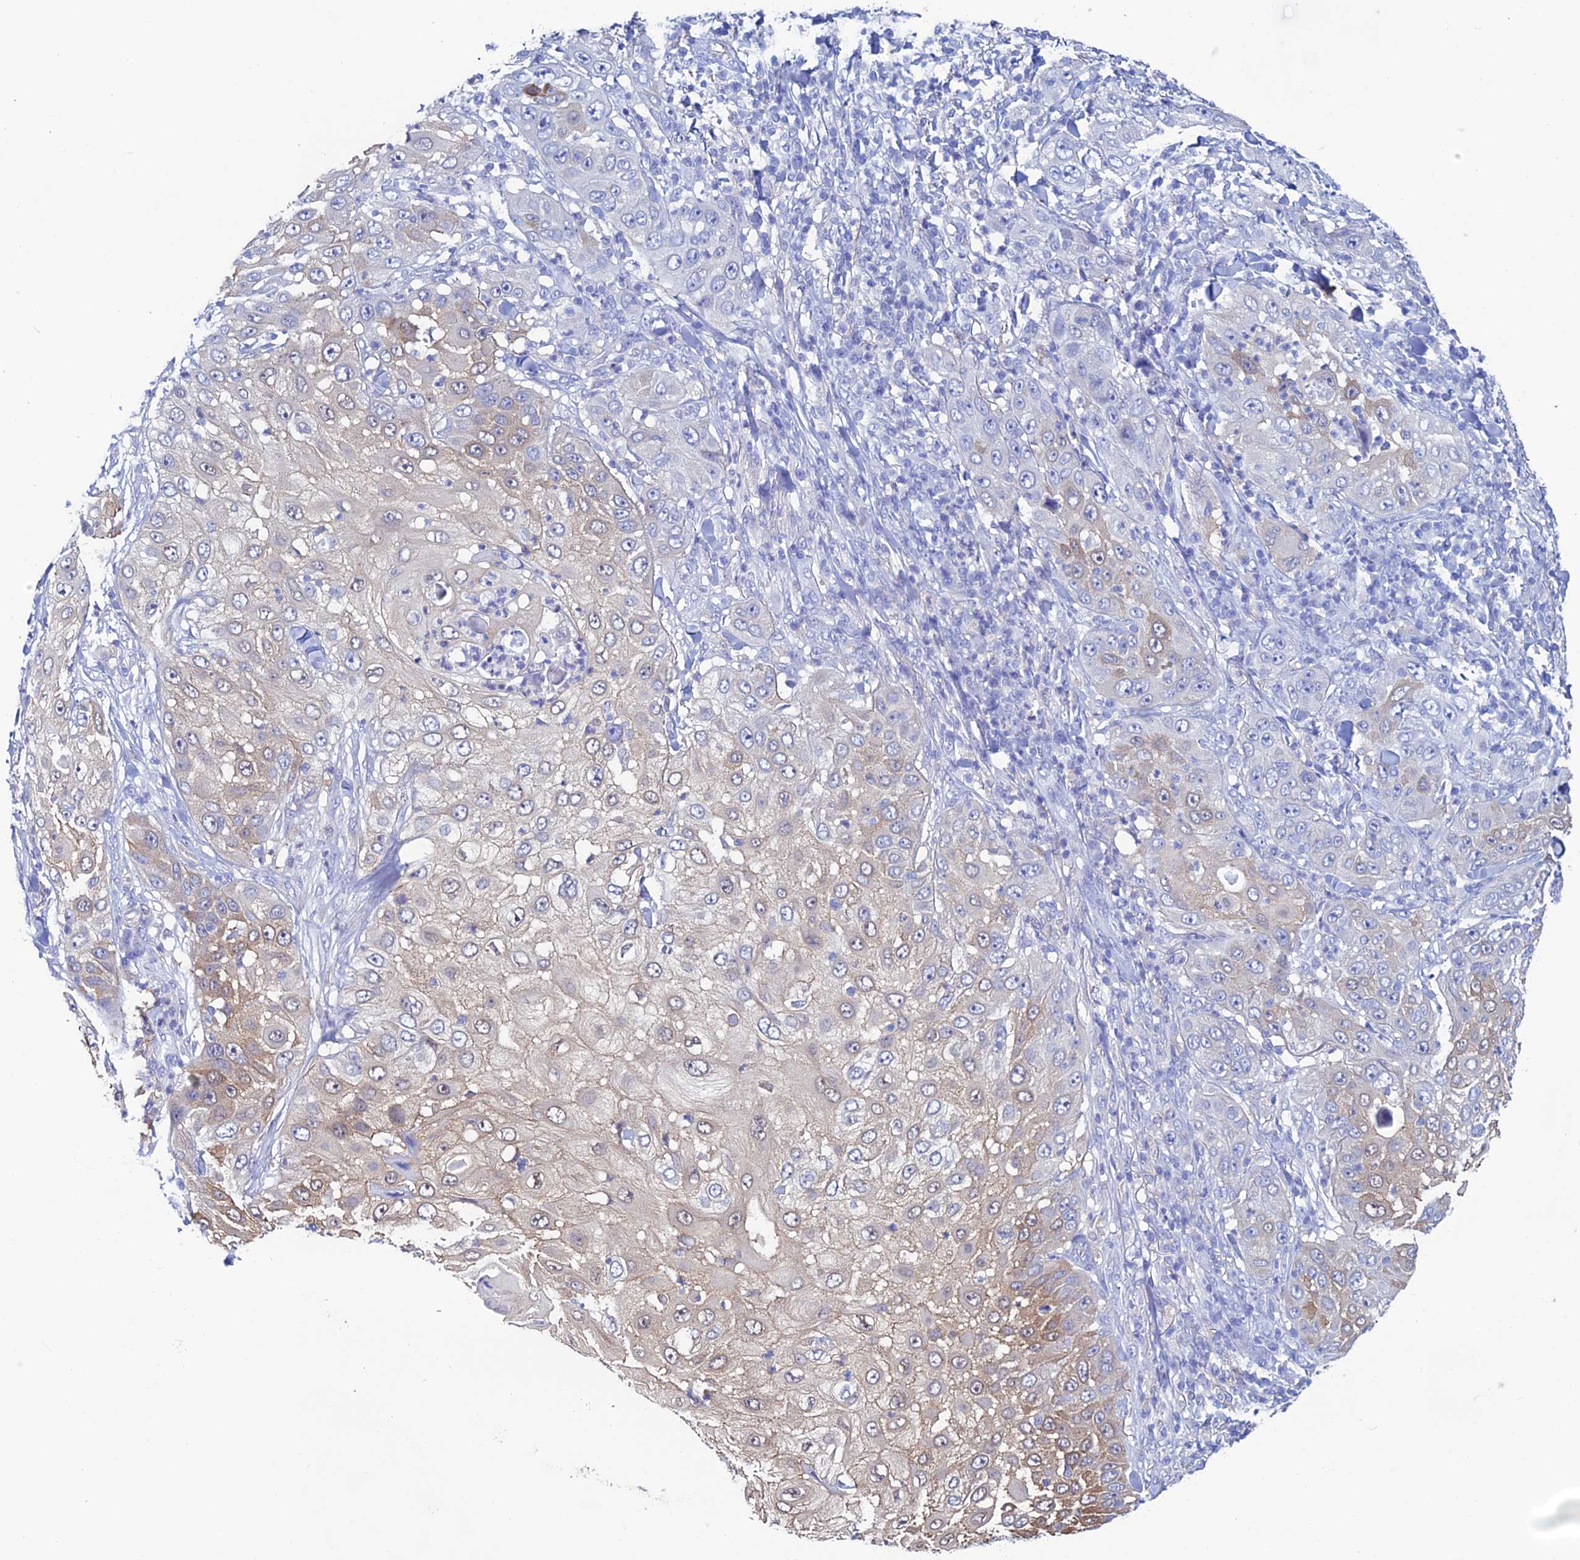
{"staining": {"intensity": "moderate", "quantity": "25%-75%", "location": "cytoplasmic/membranous,nuclear"}, "tissue": "skin cancer", "cell_type": "Tumor cells", "image_type": "cancer", "snomed": [{"axis": "morphology", "description": "Squamous cell carcinoma, NOS"}, {"axis": "topography", "description": "Skin"}], "caption": "About 25%-75% of tumor cells in skin squamous cell carcinoma display moderate cytoplasmic/membranous and nuclear protein staining as visualized by brown immunohistochemical staining.", "gene": "KCNK17", "patient": {"sex": "female", "age": 44}}